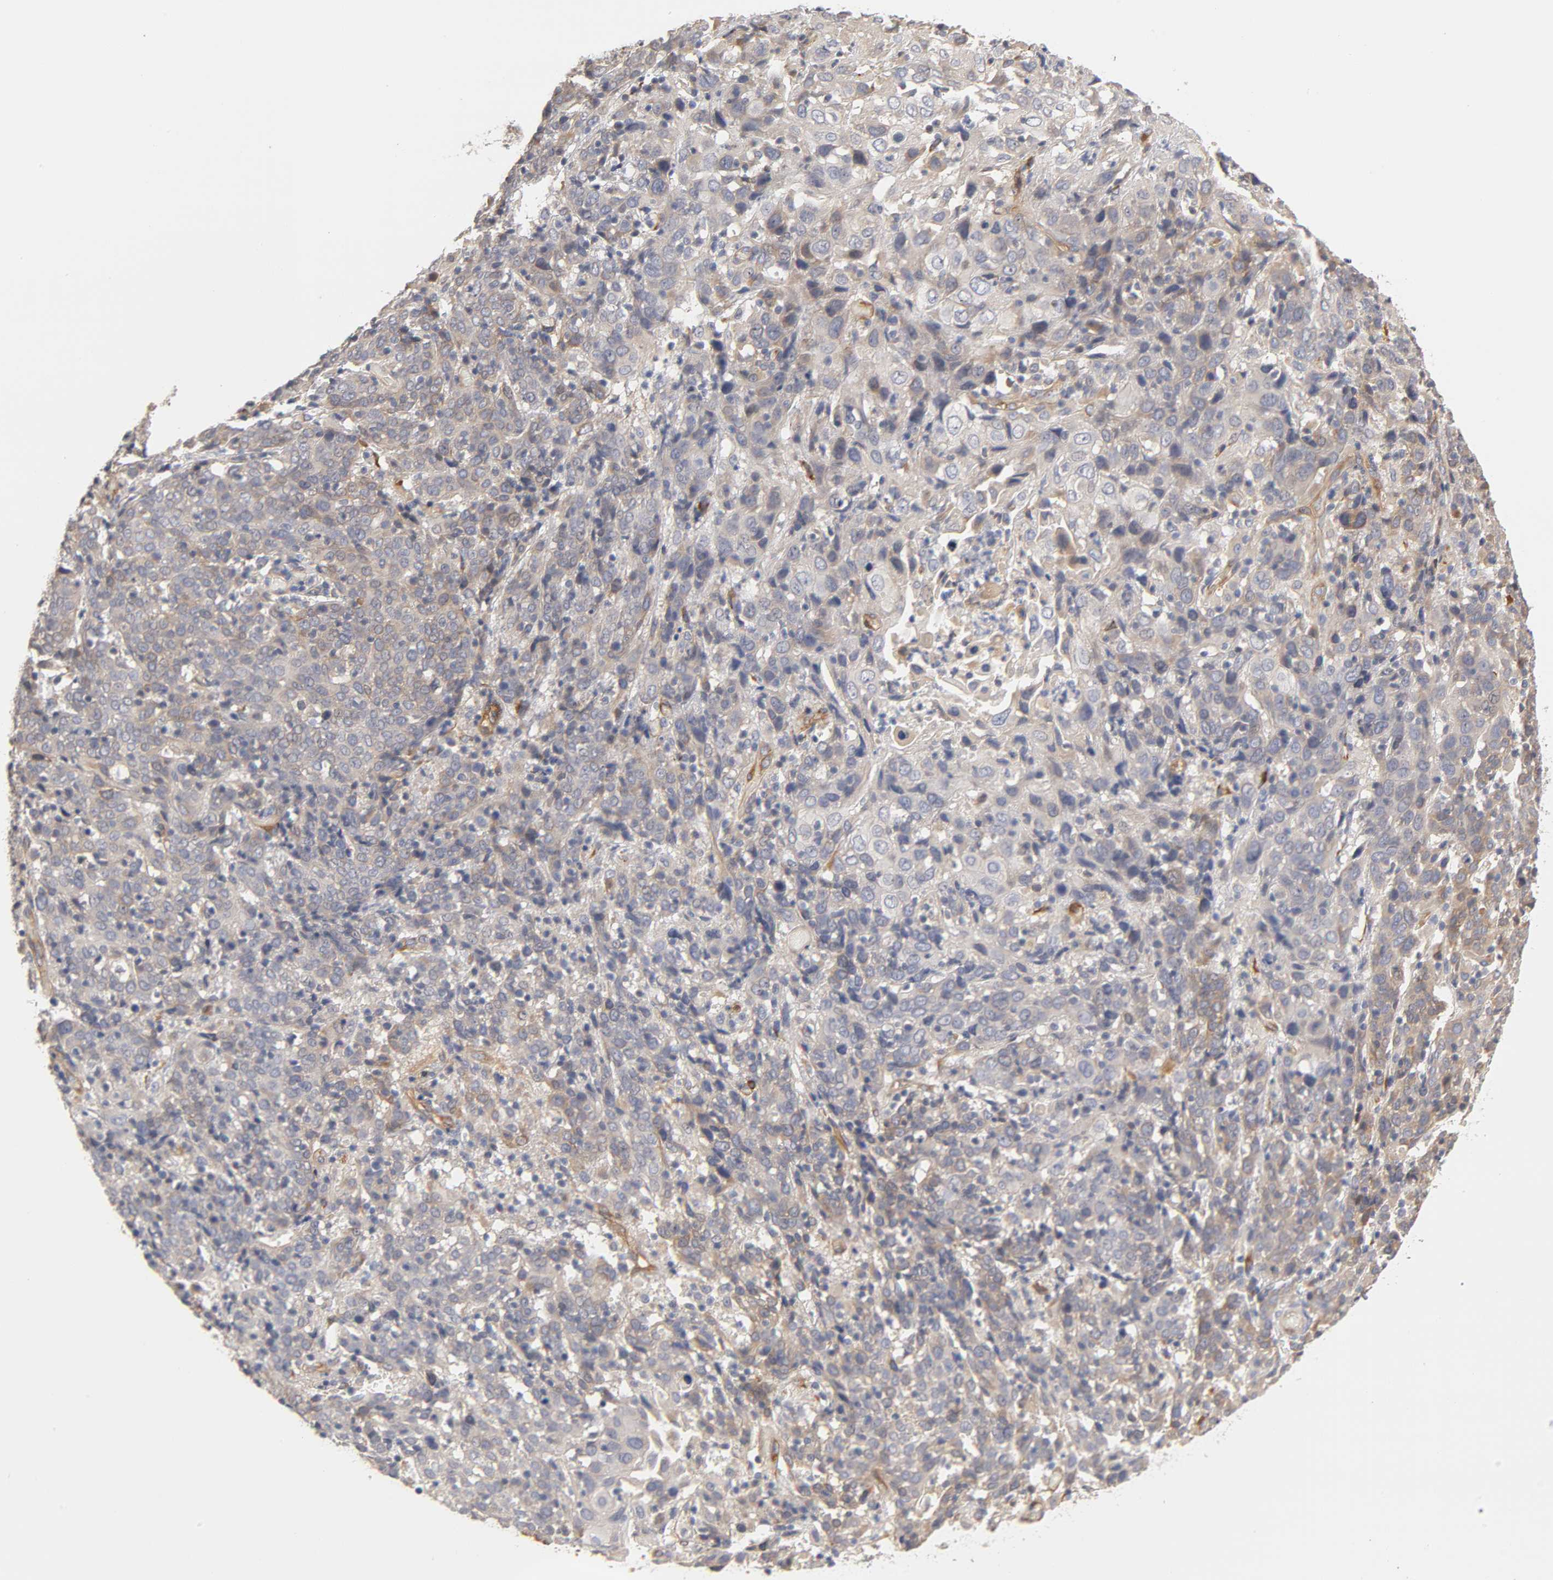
{"staining": {"intensity": "negative", "quantity": "none", "location": "none"}, "tissue": "cervical cancer", "cell_type": "Tumor cells", "image_type": "cancer", "snomed": [{"axis": "morphology", "description": "Normal tissue, NOS"}, {"axis": "morphology", "description": "Squamous cell carcinoma, NOS"}, {"axis": "topography", "description": "Cervix"}], "caption": "This is an IHC histopathology image of human cervical squamous cell carcinoma. There is no staining in tumor cells.", "gene": "LAMB1", "patient": {"sex": "female", "age": 67}}